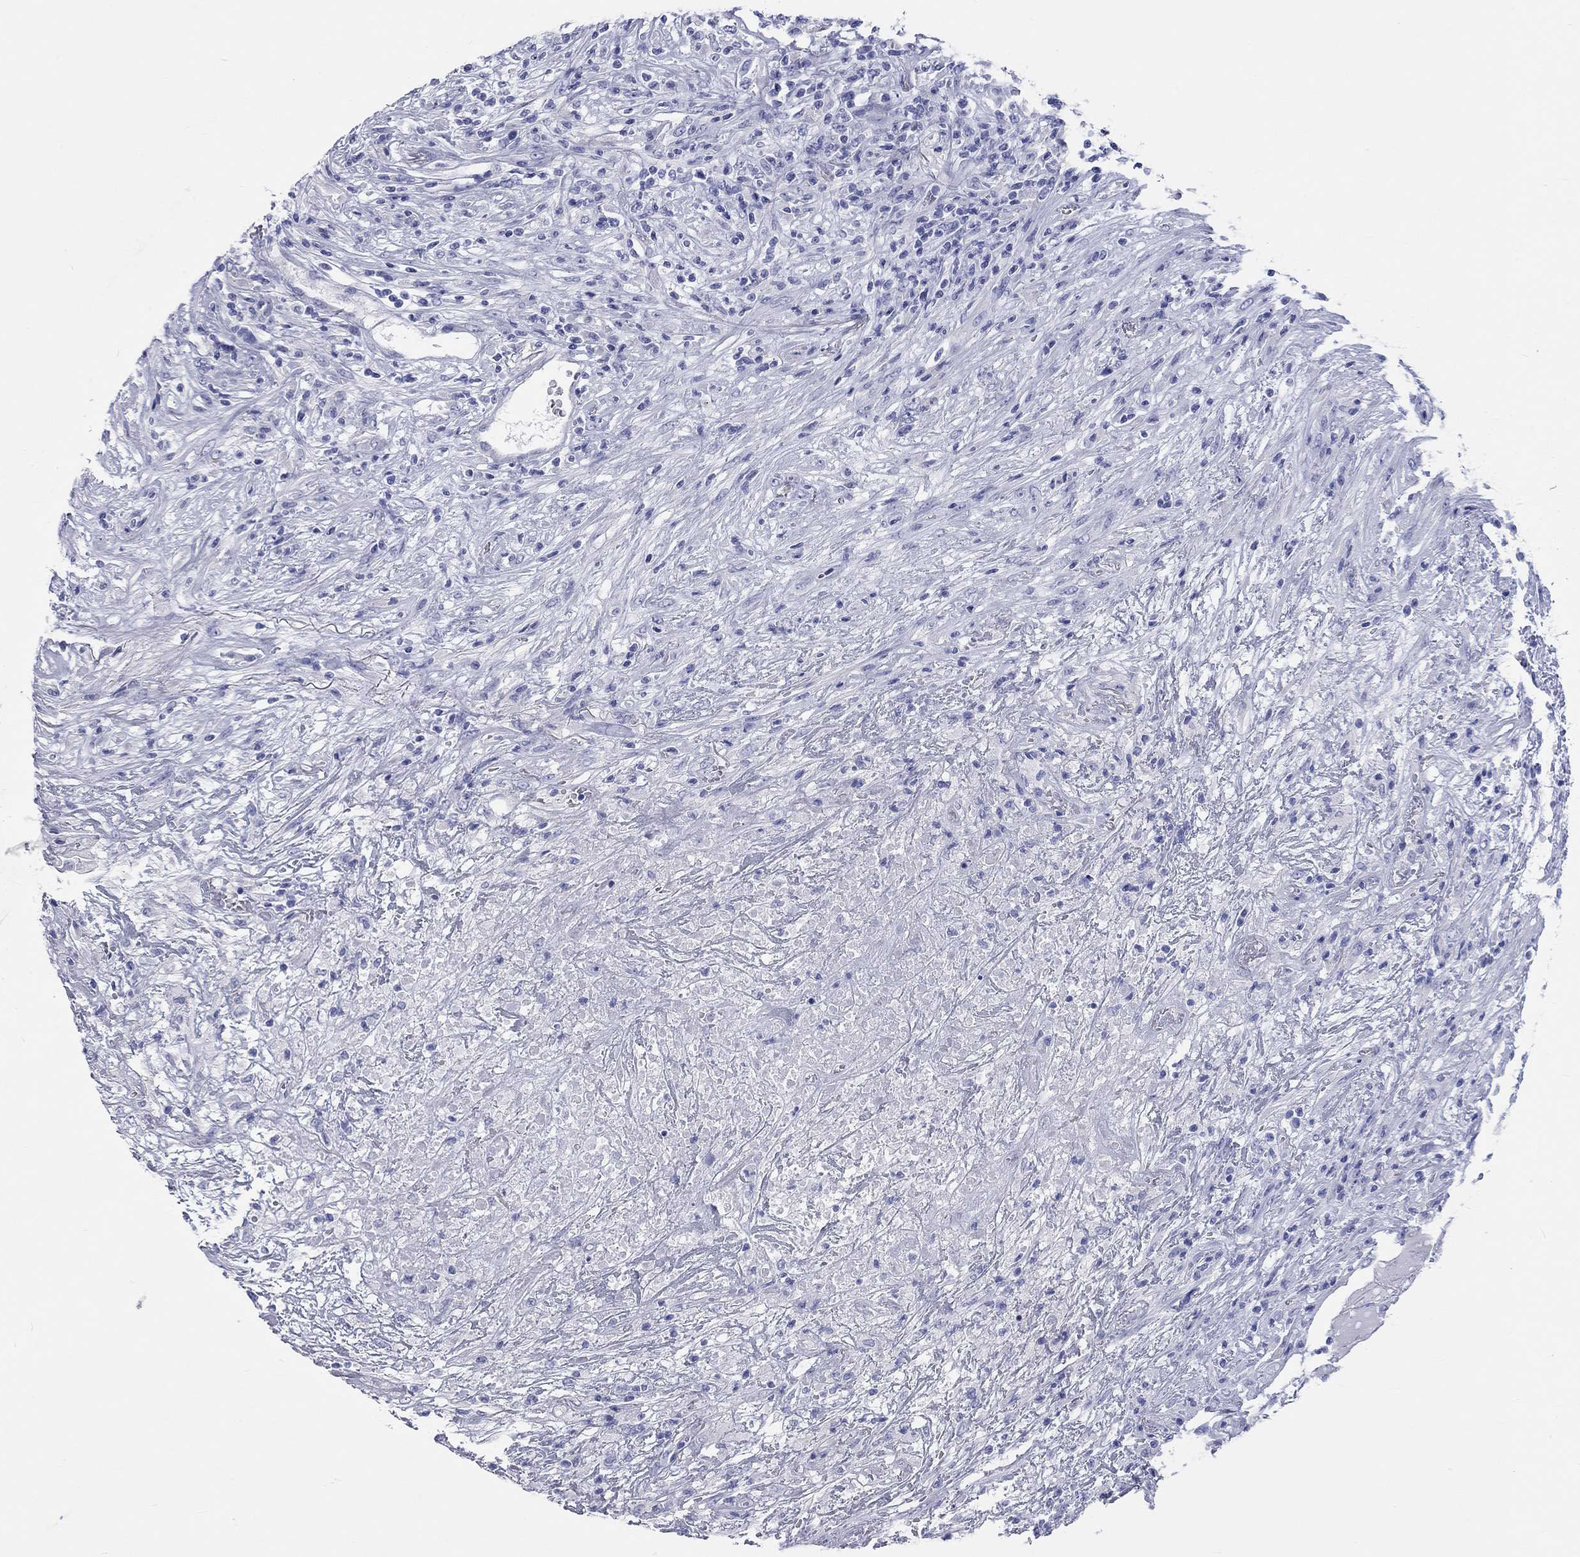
{"staining": {"intensity": "negative", "quantity": "none", "location": "none"}, "tissue": "lymphoma", "cell_type": "Tumor cells", "image_type": "cancer", "snomed": [{"axis": "morphology", "description": "Malignant lymphoma, non-Hodgkin's type, High grade"}, {"axis": "topography", "description": "Lung"}], "caption": "This is a image of IHC staining of malignant lymphoma, non-Hodgkin's type (high-grade), which shows no staining in tumor cells.", "gene": "SPATA9", "patient": {"sex": "male", "age": 79}}